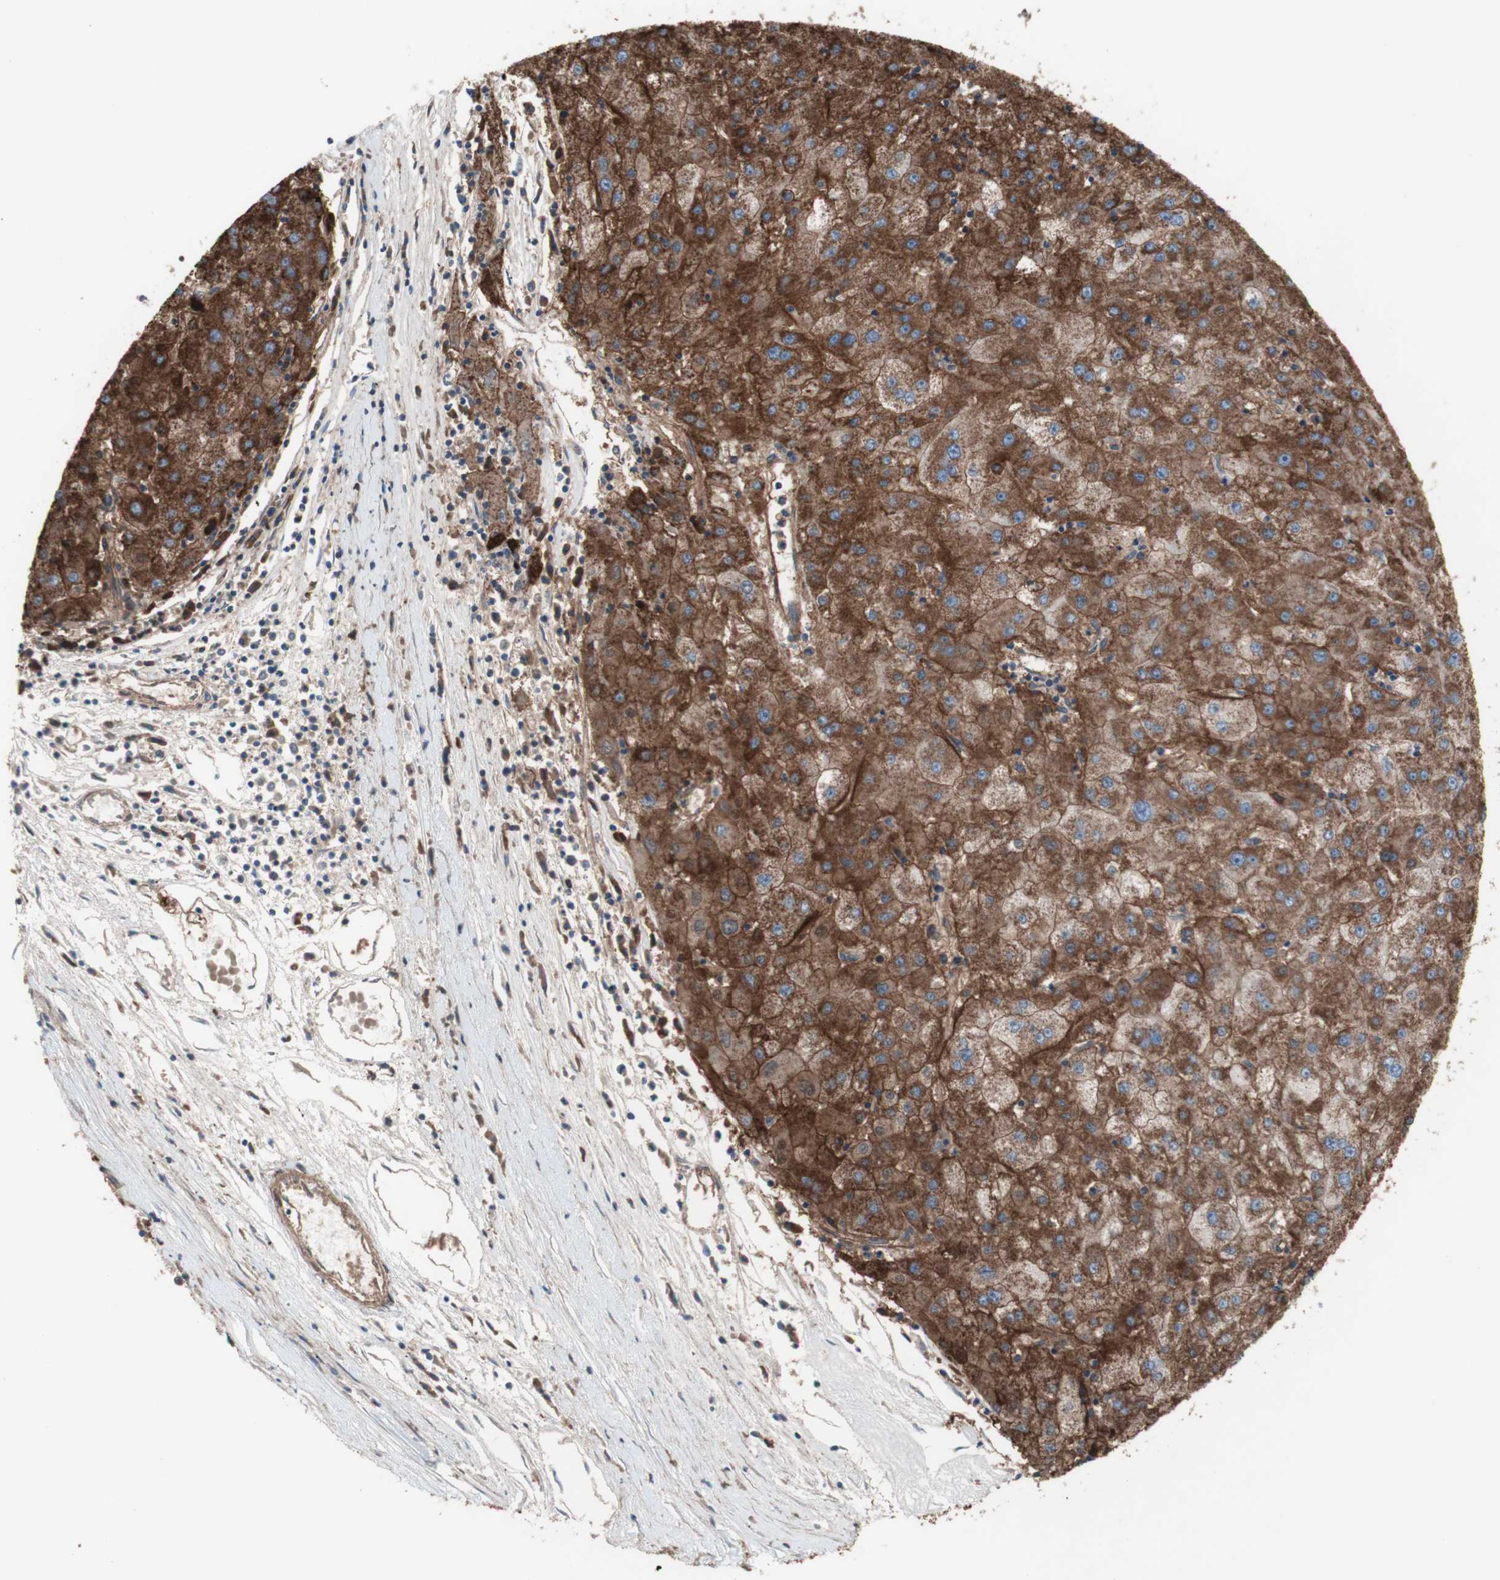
{"staining": {"intensity": "strong", "quantity": ">75%", "location": "cytoplasmic/membranous"}, "tissue": "liver cancer", "cell_type": "Tumor cells", "image_type": "cancer", "snomed": [{"axis": "morphology", "description": "Carcinoma, Hepatocellular, NOS"}, {"axis": "topography", "description": "Liver"}], "caption": "Protein expression analysis of hepatocellular carcinoma (liver) displays strong cytoplasmic/membranous positivity in approximately >75% of tumor cells.", "gene": "CD46", "patient": {"sex": "male", "age": 72}}